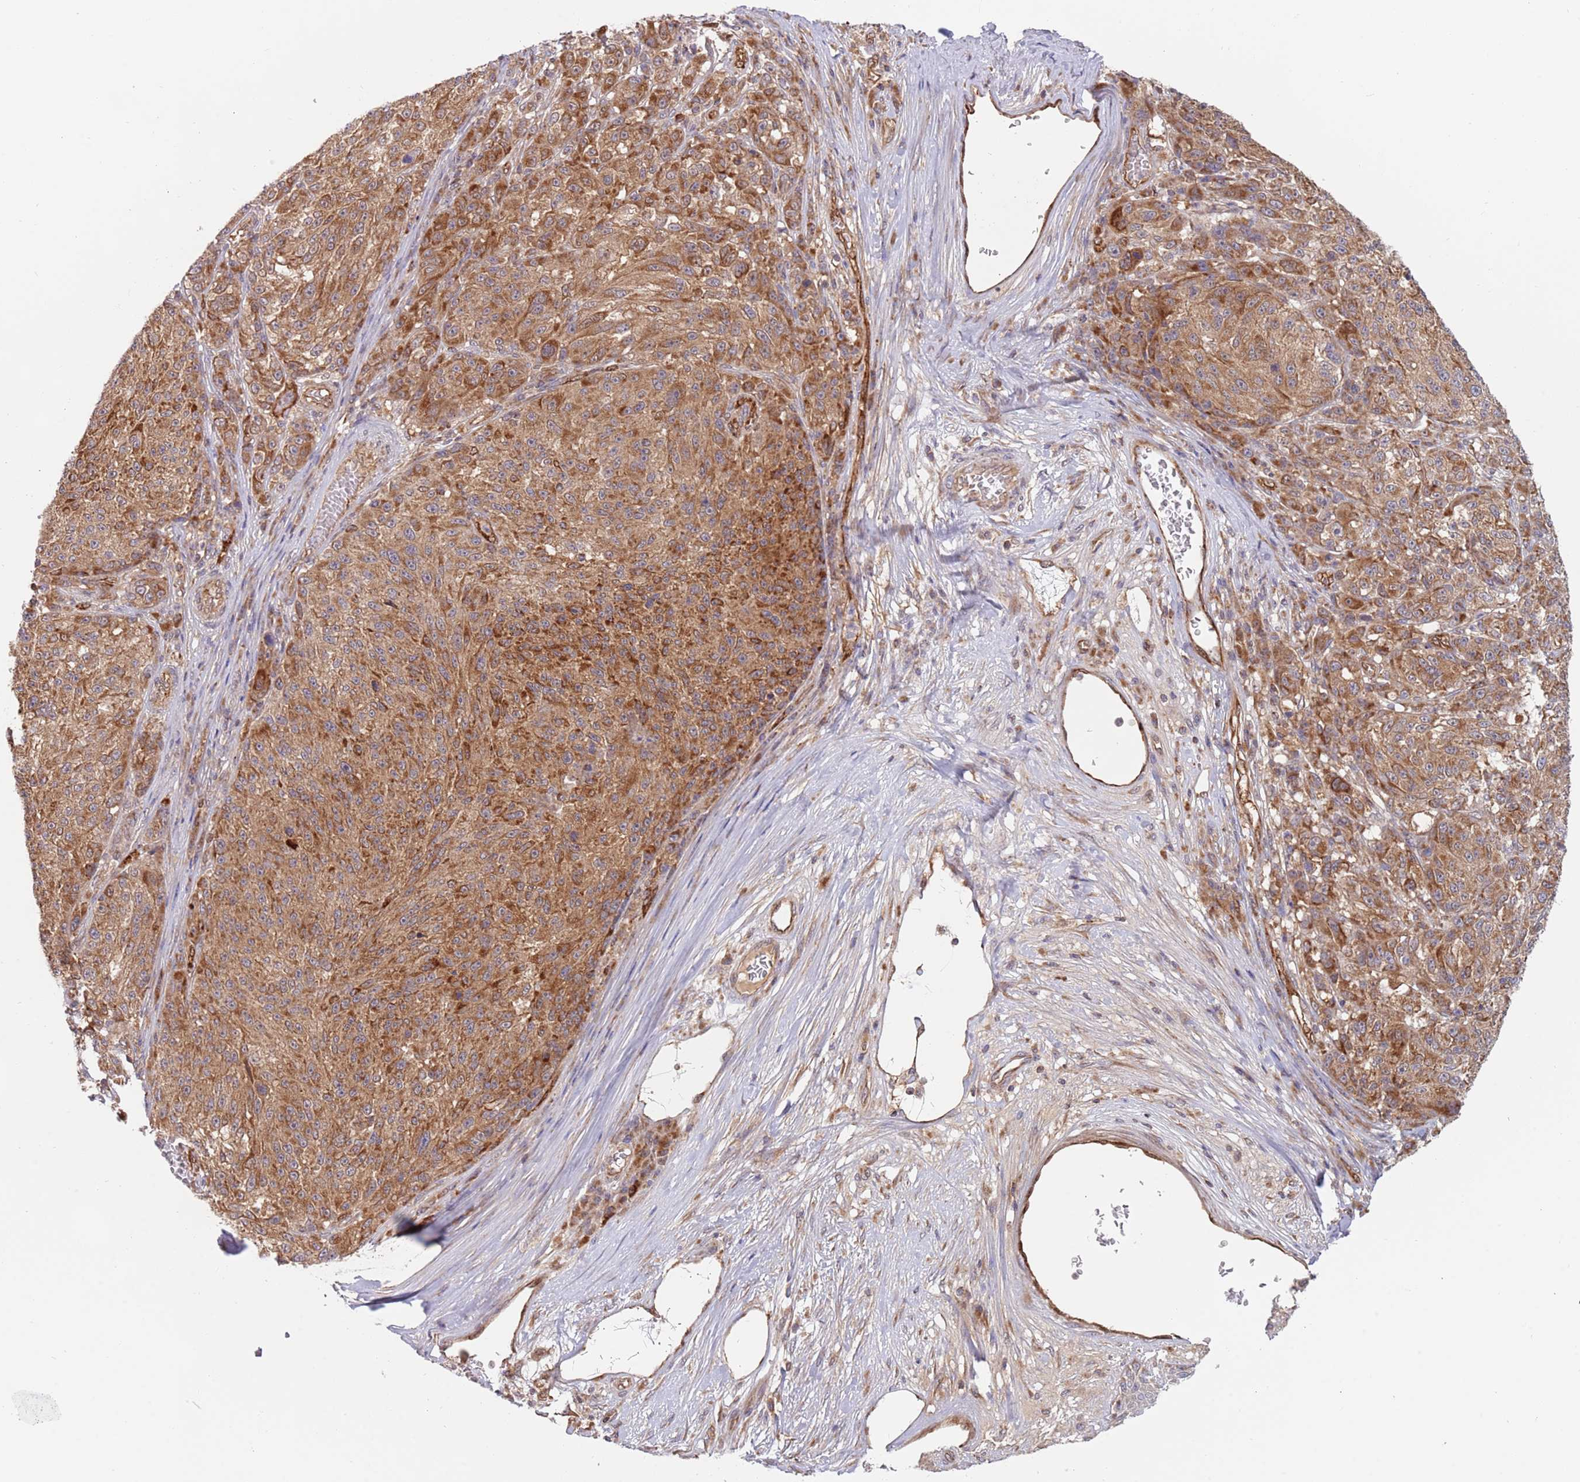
{"staining": {"intensity": "moderate", "quantity": ">75%", "location": "cytoplasmic/membranous"}, "tissue": "melanoma", "cell_type": "Tumor cells", "image_type": "cancer", "snomed": [{"axis": "morphology", "description": "Malignant melanoma, NOS"}, {"axis": "topography", "description": "Skin"}], "caption": "Moderate cytoplasmic/membranous expression for a protein is present in approximately >75% of tumor cells of melanoma using immunohistochemistry (IHC).", "gene": "GUK1", "patient": {"sex": "male", "age": 53}}